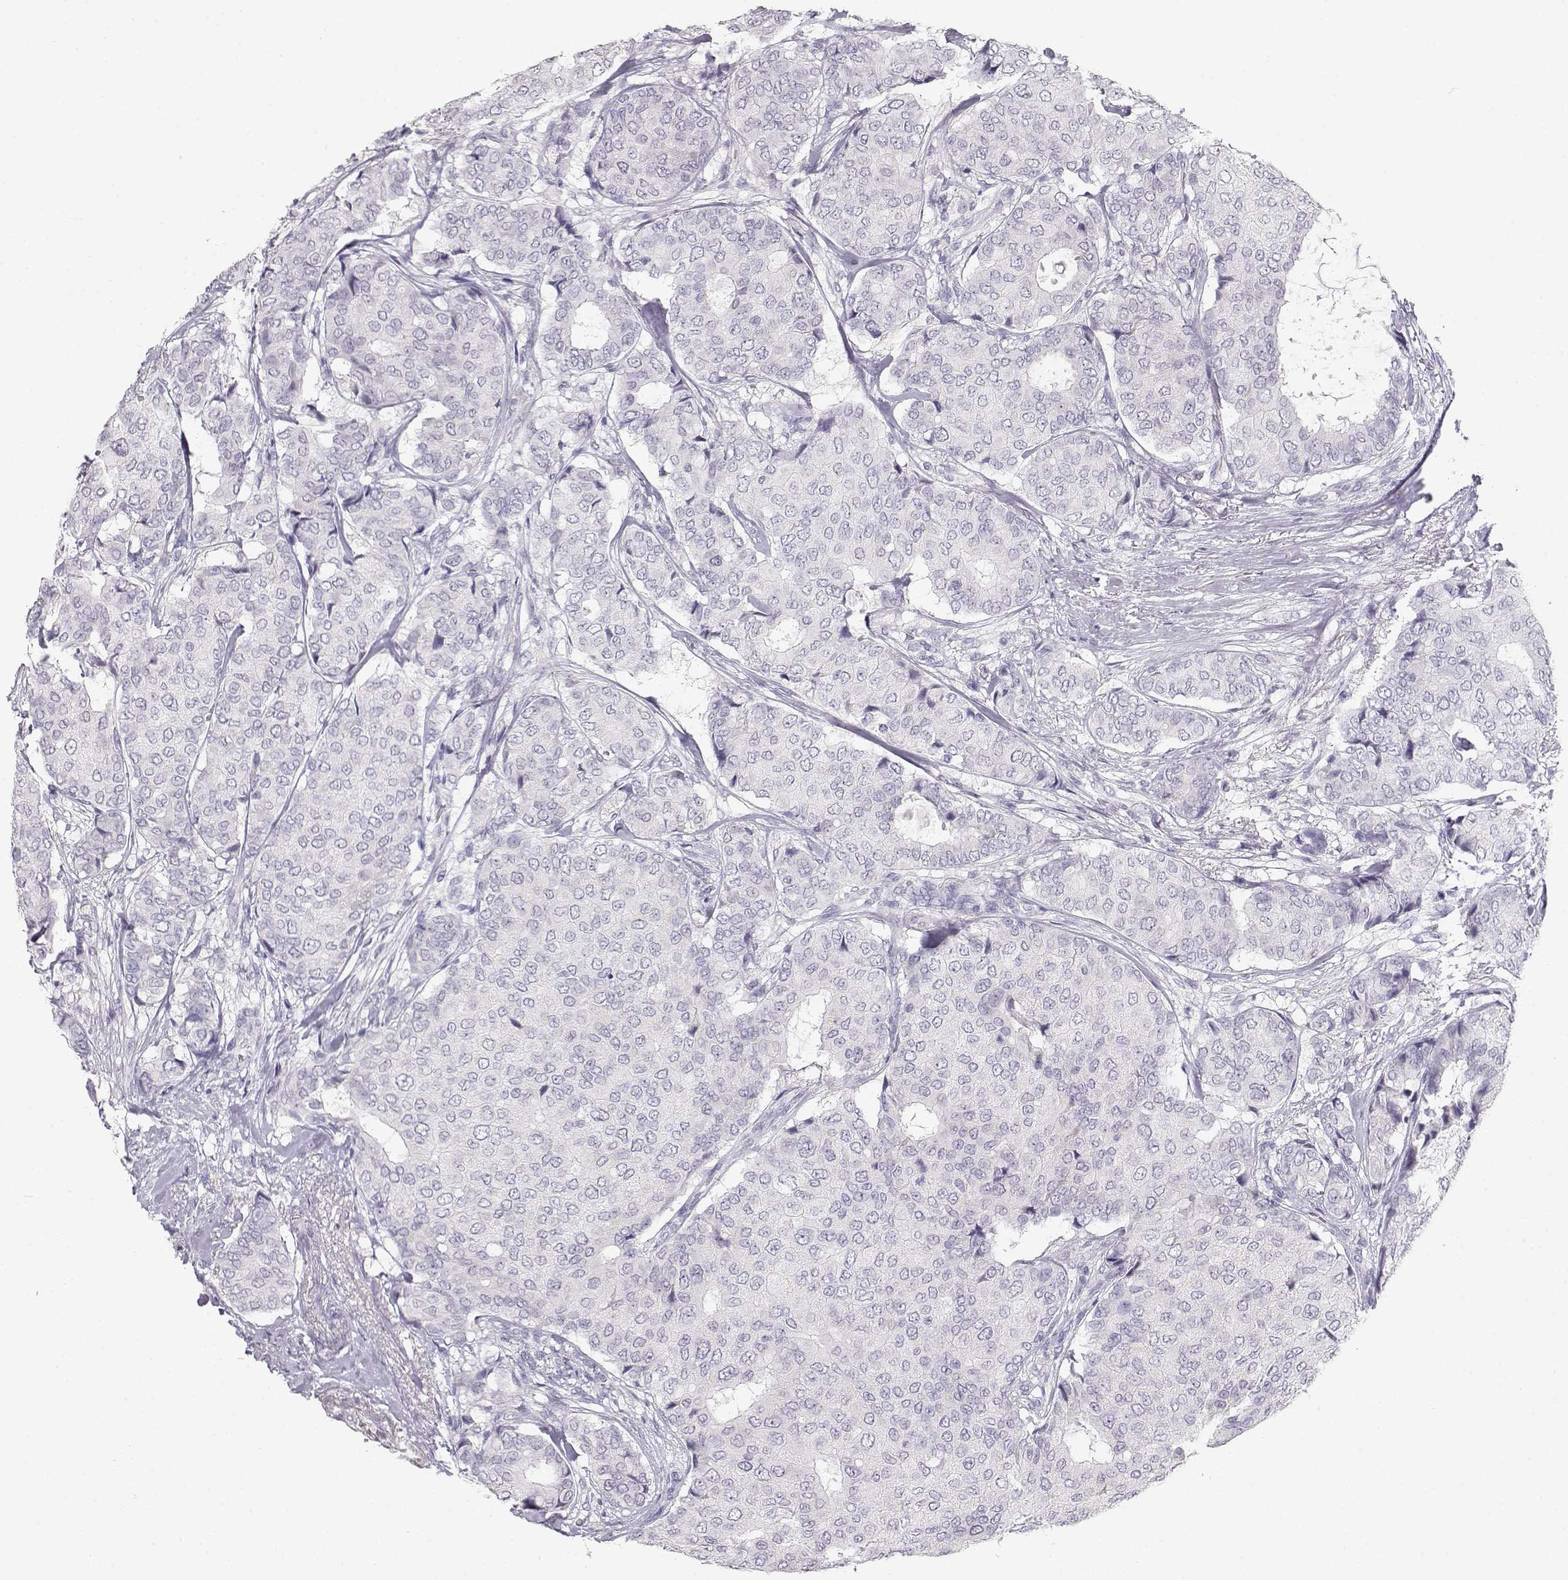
{"staining": {"intensity": "negative", "quantity": "none", "location": "none"}, "tissue": "breast cancer", "cell_type": "Tumor cells", "image_type": "cancer", "snomed": [{"axis": "morphology", "description": "Duct carcinoma"}, {"axis": "topography", "description": "Breast"}], "caption": "Tumor cells are negative for brown protein staining in breast cancer. (DAB (3,3'-diaminobenzidine) IHC with hematoxylin counter stain).", "gene": "NUTM1", "patient": {"sex": "female", "age": 75}}